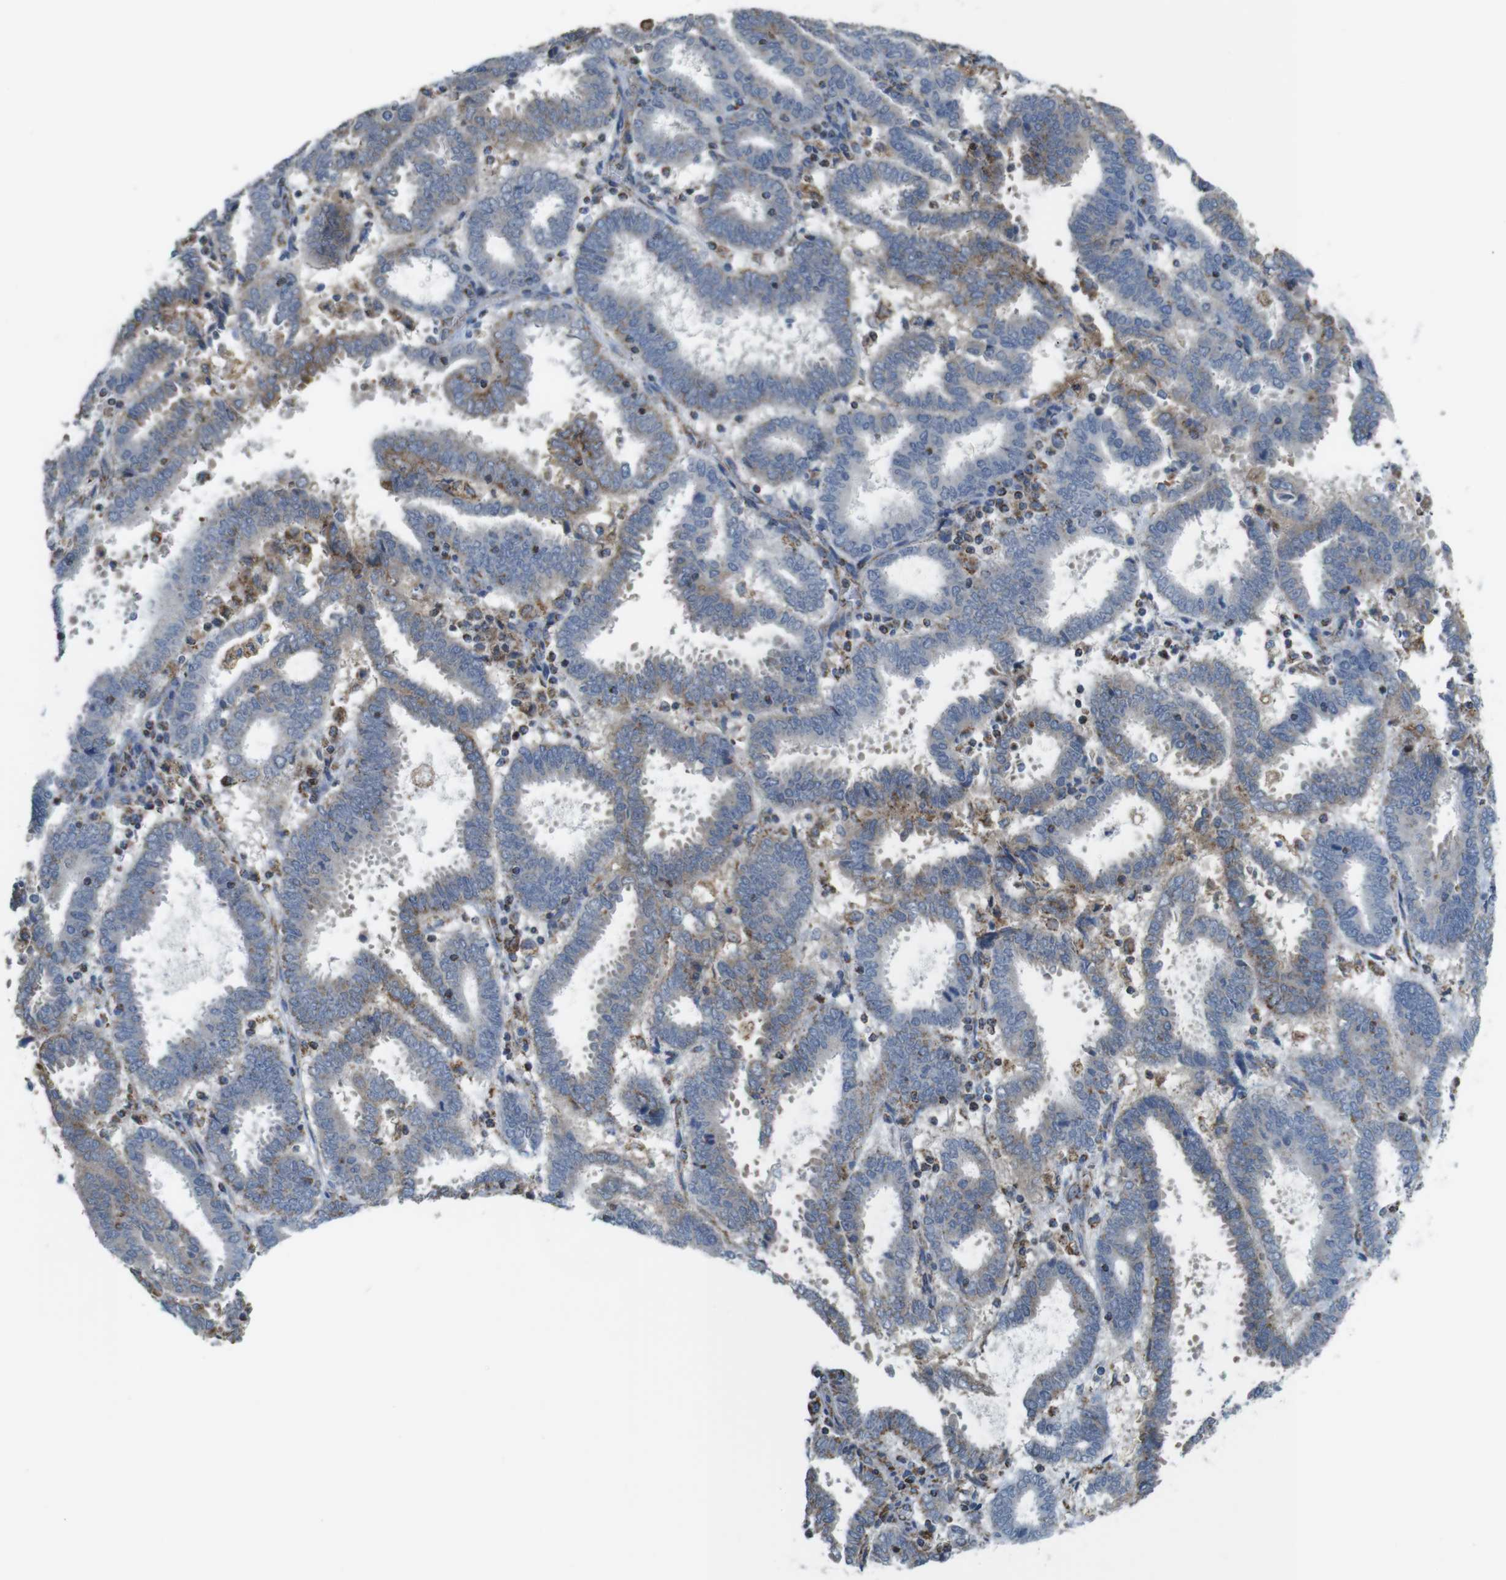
{"staining": {"intensity": "moderate", "quantity": "<25%", "location": "cytoplasmic/membranous"}, "tissue": "endometrial cancer", "cell_type": "Tumor cells", "image_type": "cancer", "snomed": [{"axis": "morphology", "description": "Adenocarcinoma, NOS"}, {"axis": "topography", "description": "Uterus"}], "caption": "Endometrial cancer (adenocarcinoma) stained for a protein reveals moderate cytoplasmic/membranous positivity in tumor cells. The staining was performed using DAB (3,3'-diaminobenzidine) to visualize the protein expression in brown, while the nuclei were stained in blue with hematoxylin (Magnification: 20x).", "gene": "GRIK2", "patient": {"sex": "female", "age": 83}}